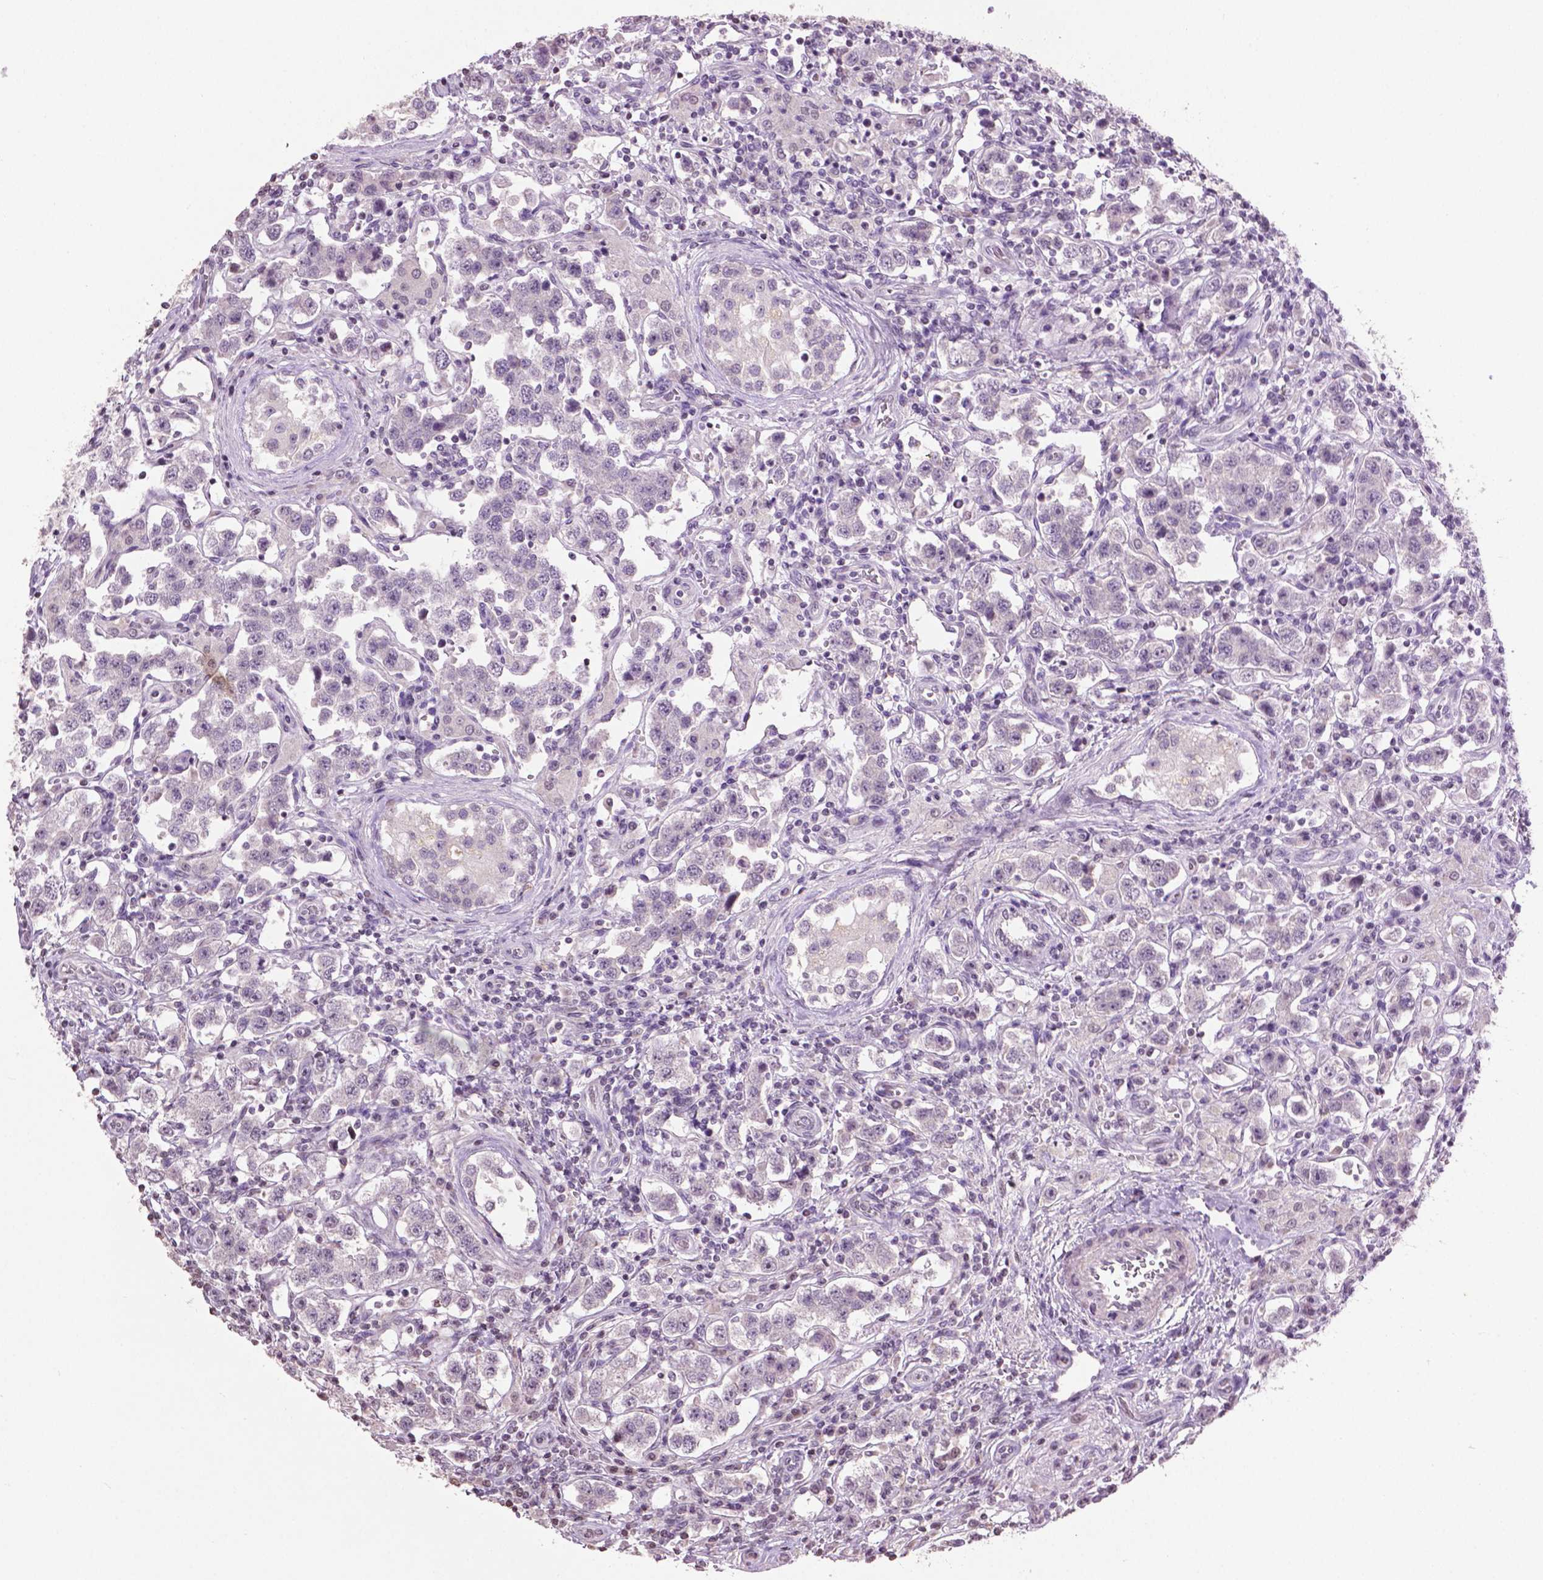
{"staining": {"intensity": "negative", "quantity": "none", "location": "none"}, "tissue": "testis cancer", "cell_type": "Tumor cells", "image_type": "cancer", "snomed": [{"axis": "morphology", "description": "Seminoma, NOS"}, {"axis": "topography", "description": "Testis"}], "caption": "Tumor cells show no significant positivity in testis seminoma.", "gene": "NTNG2", "patient": {"sex": "male", "age": 37}}